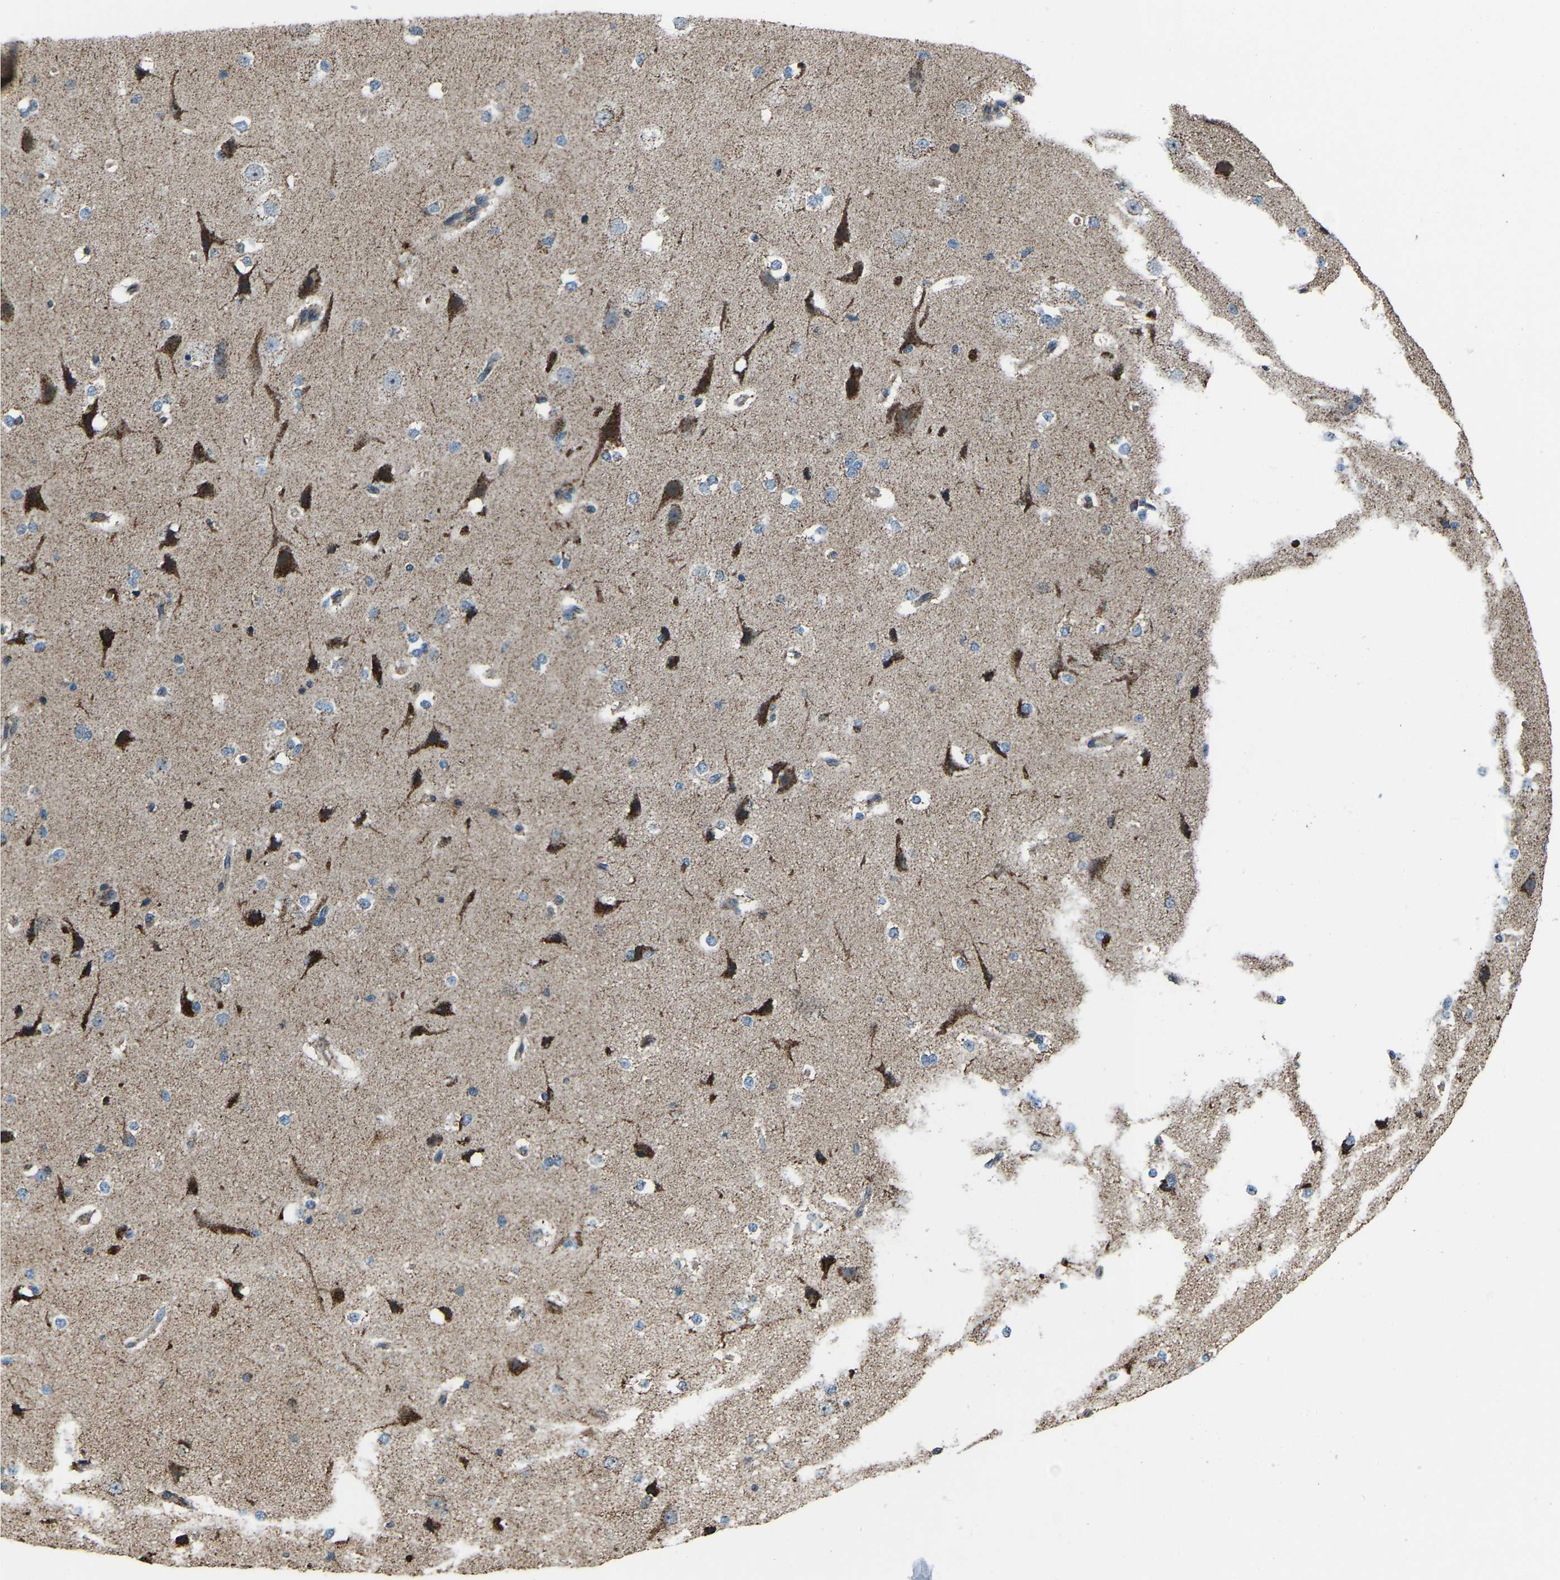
{"staining": {"intensity": "negative", "quantity": "none", "location": "none"}, "tissue": "cerebral cortex", "cell_type": "Endothelial cells", "image_type": "normal", "snomed": [{"axis": "morphology", "description": "Normal tissue, NOS"}, {"axis": "morphology", "description": "Developmental malformation"}, {"axis": "topography", "description": "Cerebral cortex"}], "caption": "The image shows no staining of endothelial cells in unremarkable cerebral cortex.", "gene": "RBM33", "patient": {"sex": "female", "age": 30}}